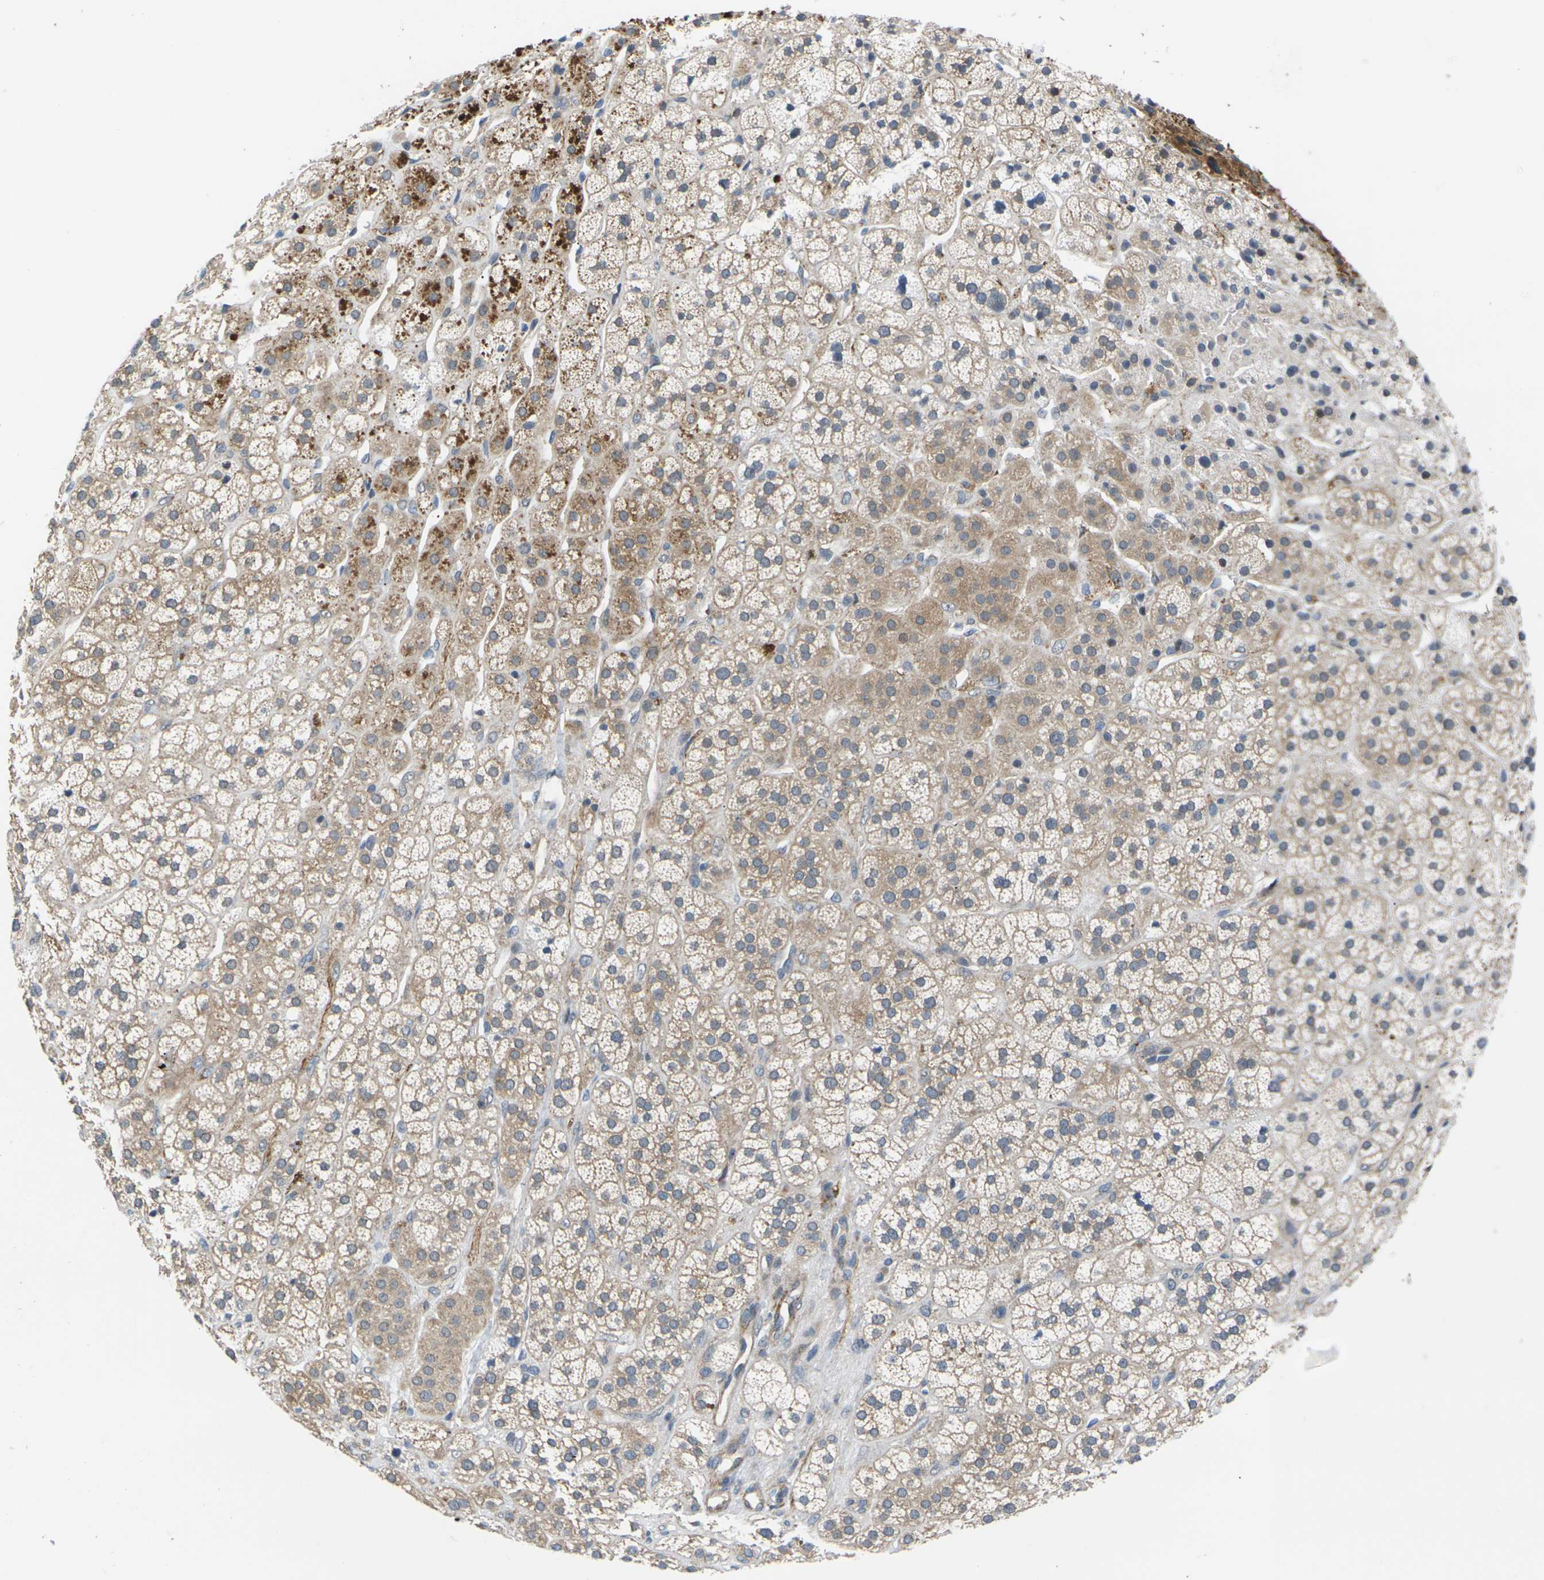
{"staining": {"intensity": "moderate", "quantity": ">75%", "location": "cytoplasmic/membranous"}, "tissue": "adrenal gland", "cell_type": "Glandular cells", "image_type": "normal", "snomed": [{"axis": "morphology", "description": "Normal tissue, NOS"}, {"axis": "topography", "description": "Adrenal gland"}], "caption": "Immunohistochemical staining of normal human adrenal gland shows moderate cytoplasmic/membranous protein positivity in approximately >75% of glandular cells. (DAB = brown stain, brightfield microscopy at high magnification).", "gene": "RPS6KA3", "patient": {"sex": "male", "age": 56}}